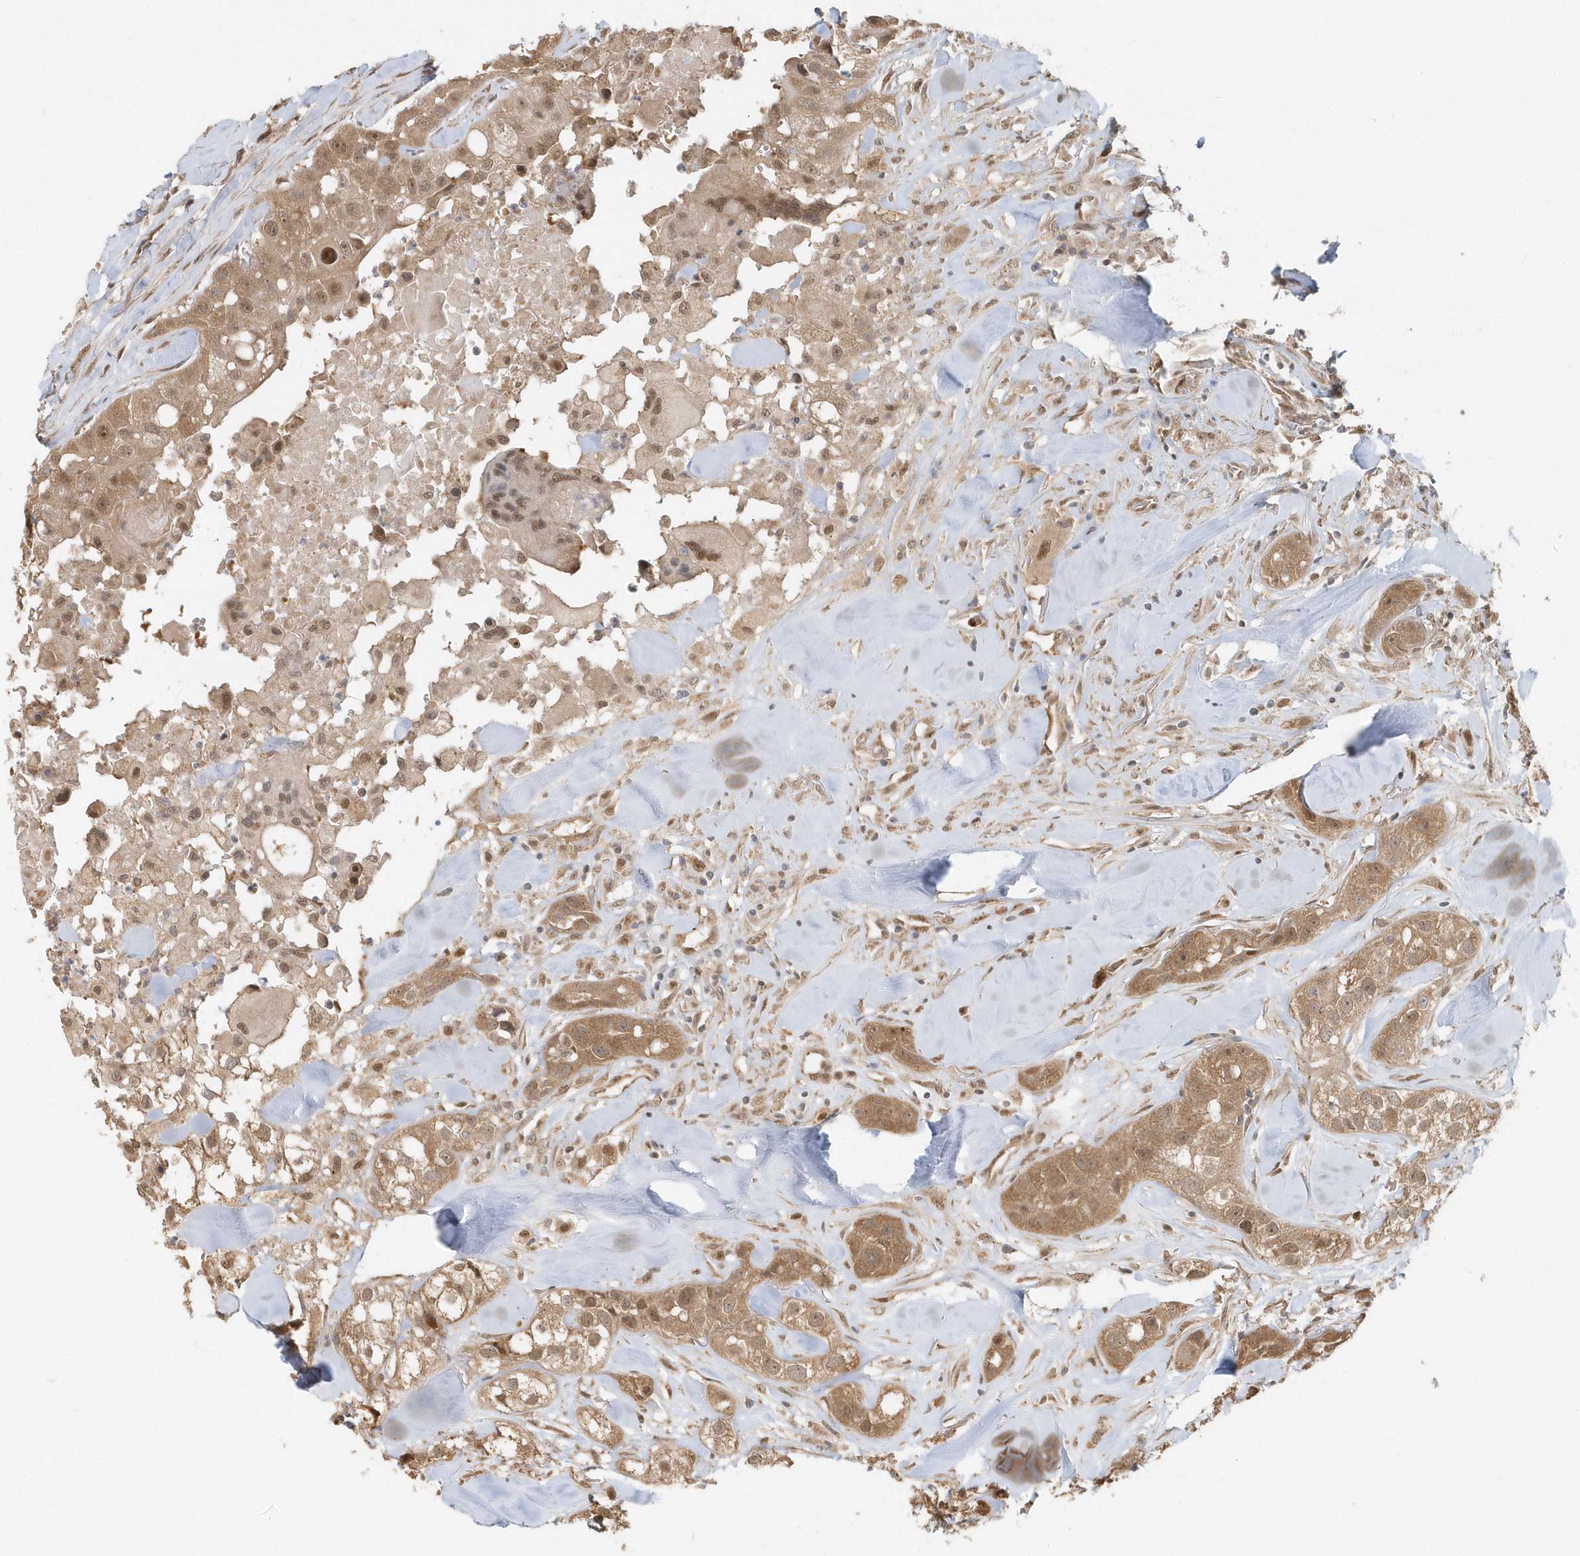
{"staining": {"intensity": "moderate", "quantity": ">75%", "location": "cytoplasmic/membranous,nuclear"}, "tissue": "head and neck cancer", "cell_type": "Tumor cells", "image_type": "cancer", "snomed": [{"axis": "morphology", "description": "Normal tissue, NOS"}, {"axis": "morphology", "description": "Squamous cell carcinoma, NOS"}, {"axis": "topography", "description": "Skeletal muscle"}, {"axis": "topography", "description": "Head-Neck"}], "caption": "Protein staining of head and neck cancer tissue reveals moderate cytoplasmic/membranous and nuclear positivity in approximately >75% of tumor cells.", "gene": "PSMD6", "patient": {"sex": "male", "age": 51}}